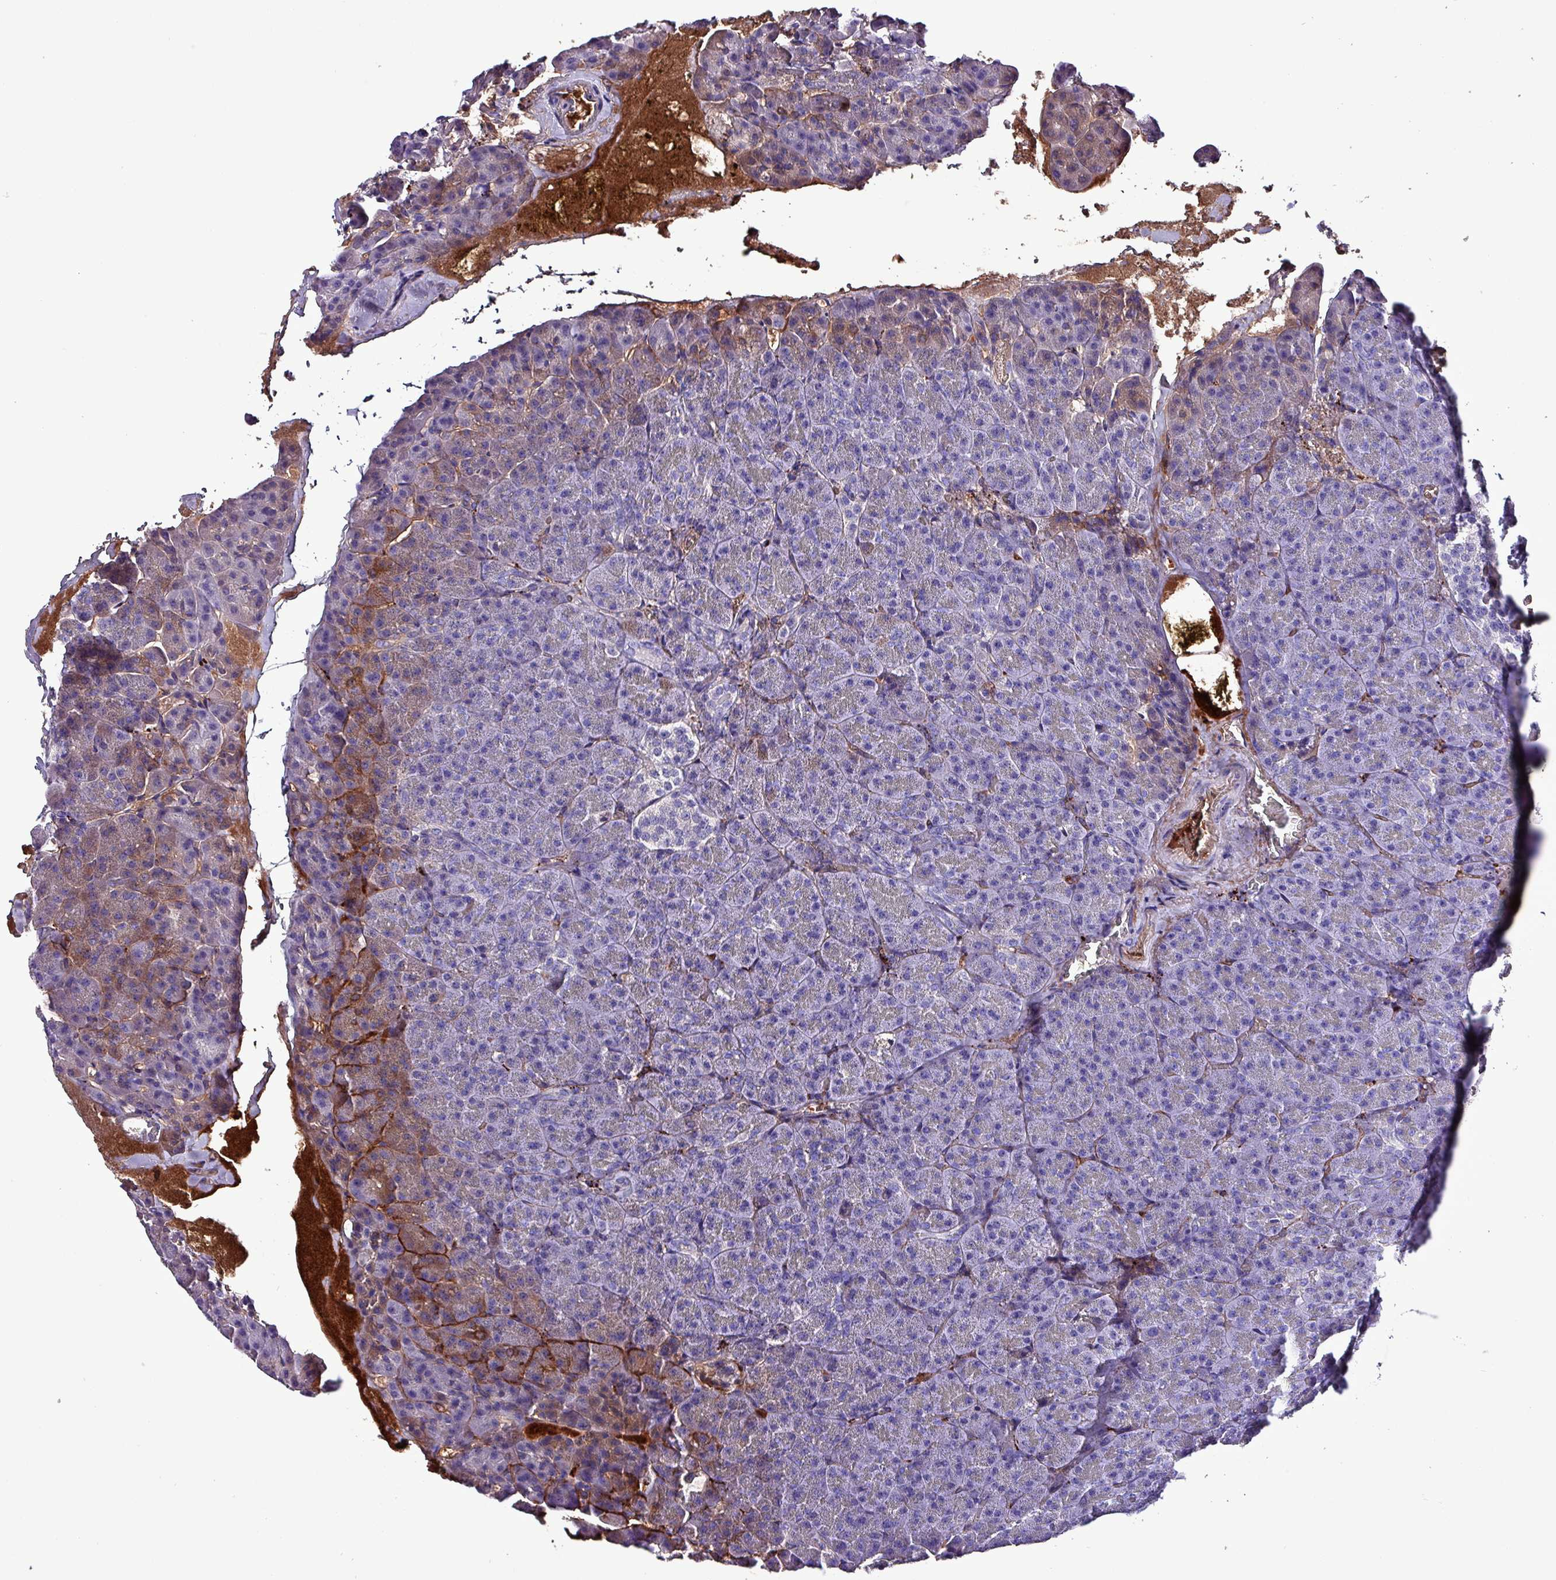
{"staining": {"intensity": "strong", "quantity": "<25%", "location": "cytoplasmic/membranous"}, "tissue": "pancreas", "cell_type": "Exocrine glandular cells", "image_type": "normal", "snomed": [{"axis": "morphology", "description": "Normal tissue, NOS"}, {"axis": "topography", "description": "Pancreas"}], "caption": "IHC histopathology image of normal pancreas stained for a protein (brown), which reveals medium levels of strong cytoplasmic/membranous staining in about <25% of exocrine glandular cells.", "gene": "HPR", "patient": {"sex": "female", "age": 74}}